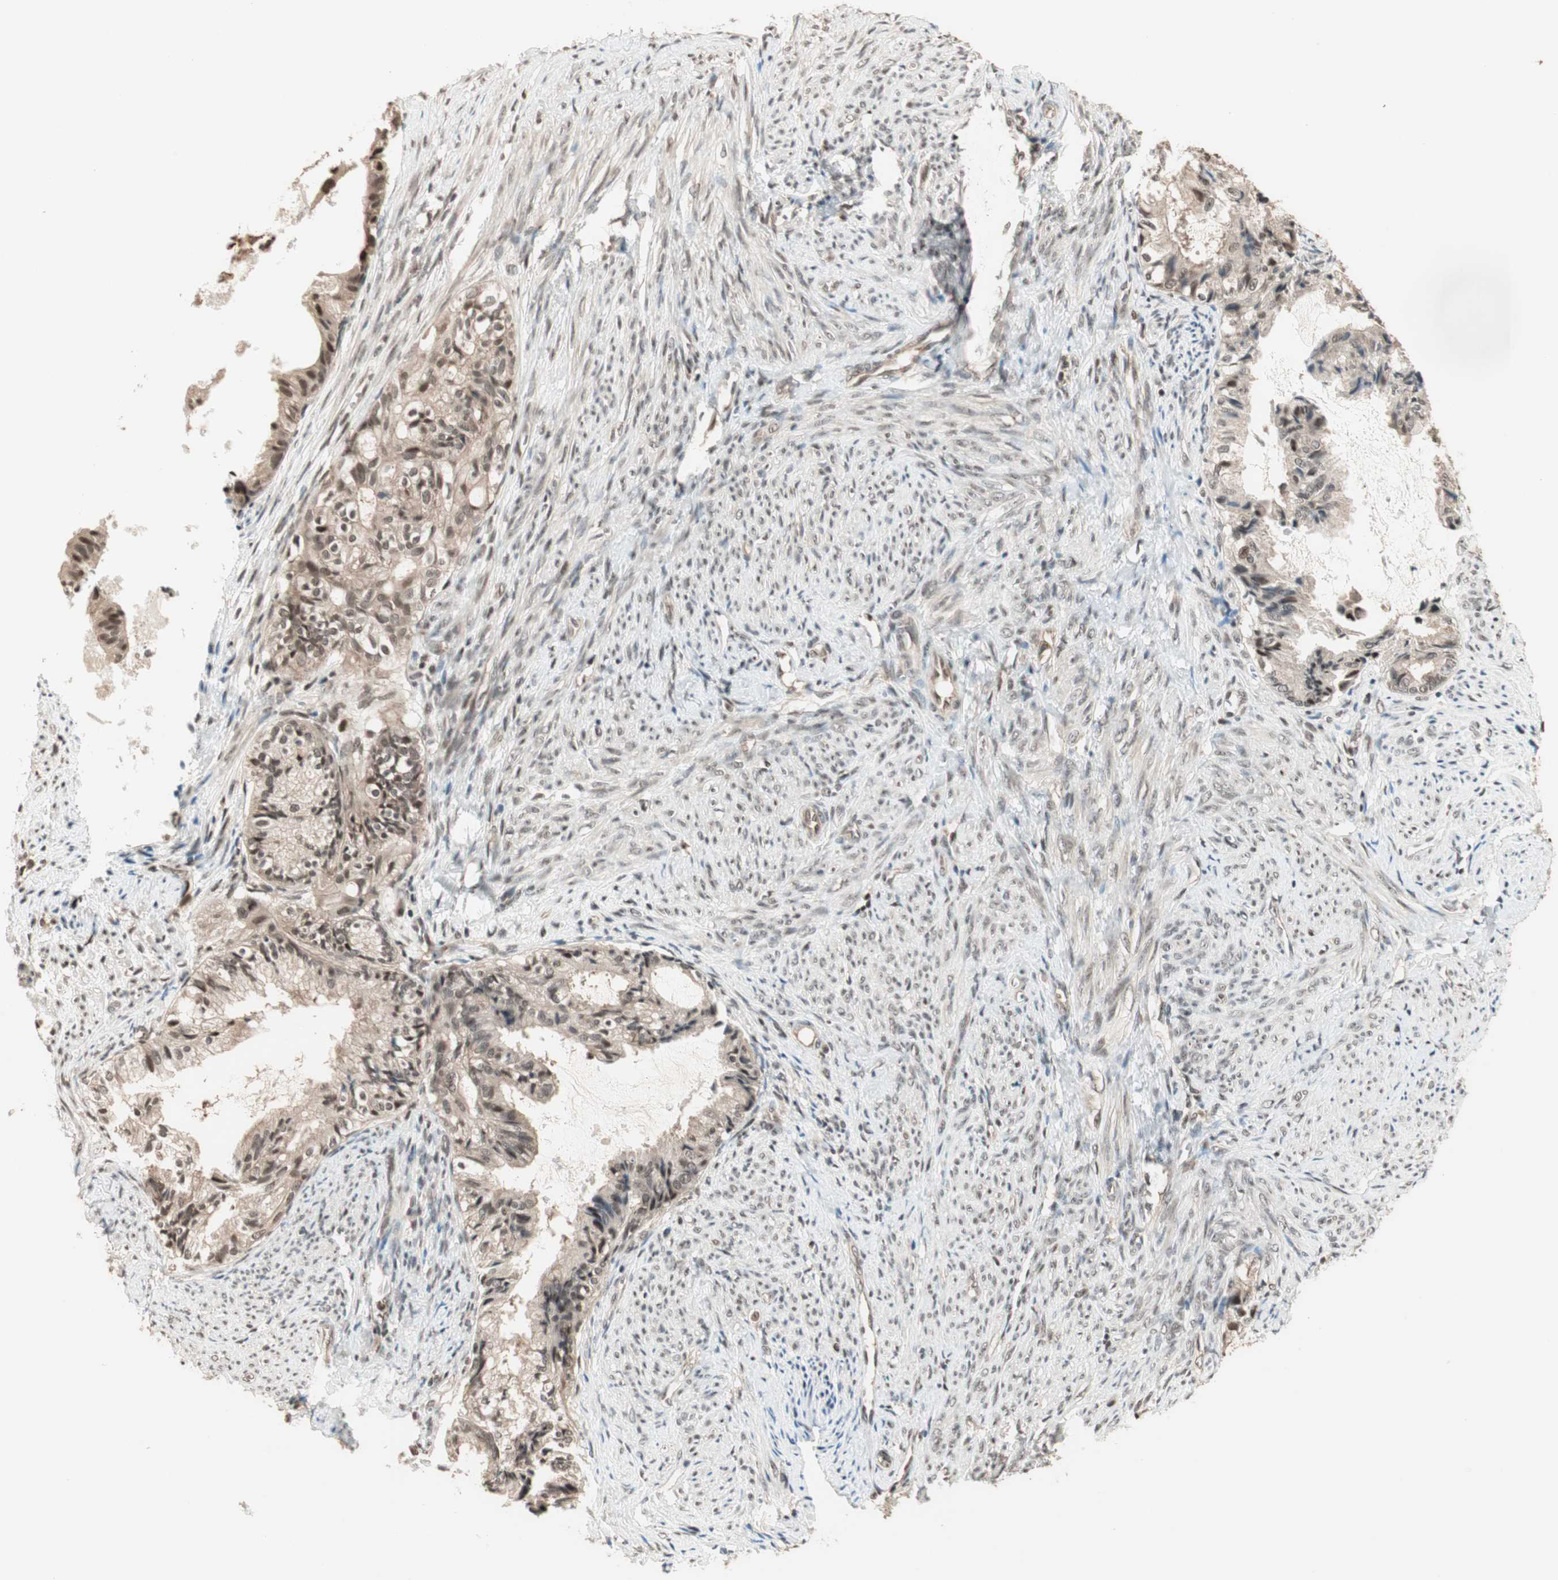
{"staining": {"intensity": "weak", "quantity": "25%-75%", "location": "nuclear"}, "tissue": "cervical cancer", "cell_type": "Tumor cells", "image_type": "cancer", "snomed": [{"axis": "morphology", "description": "Normal tissue, NOS"}, {"axis": "morphology", "description": "Adenocarcinoma, NOS"}, {"axis": "topography", "description": "Cervix"}, {"axis": "topography", "description": "Endometrium"}], "caption": "The image shows staining of cervical cancer (adenocarcinoma), revealing weak nuclear protein positivity (brown color) within tumor cells.", "gene": "ZNF701", "patient": {"sex": "female", "age": 86}}